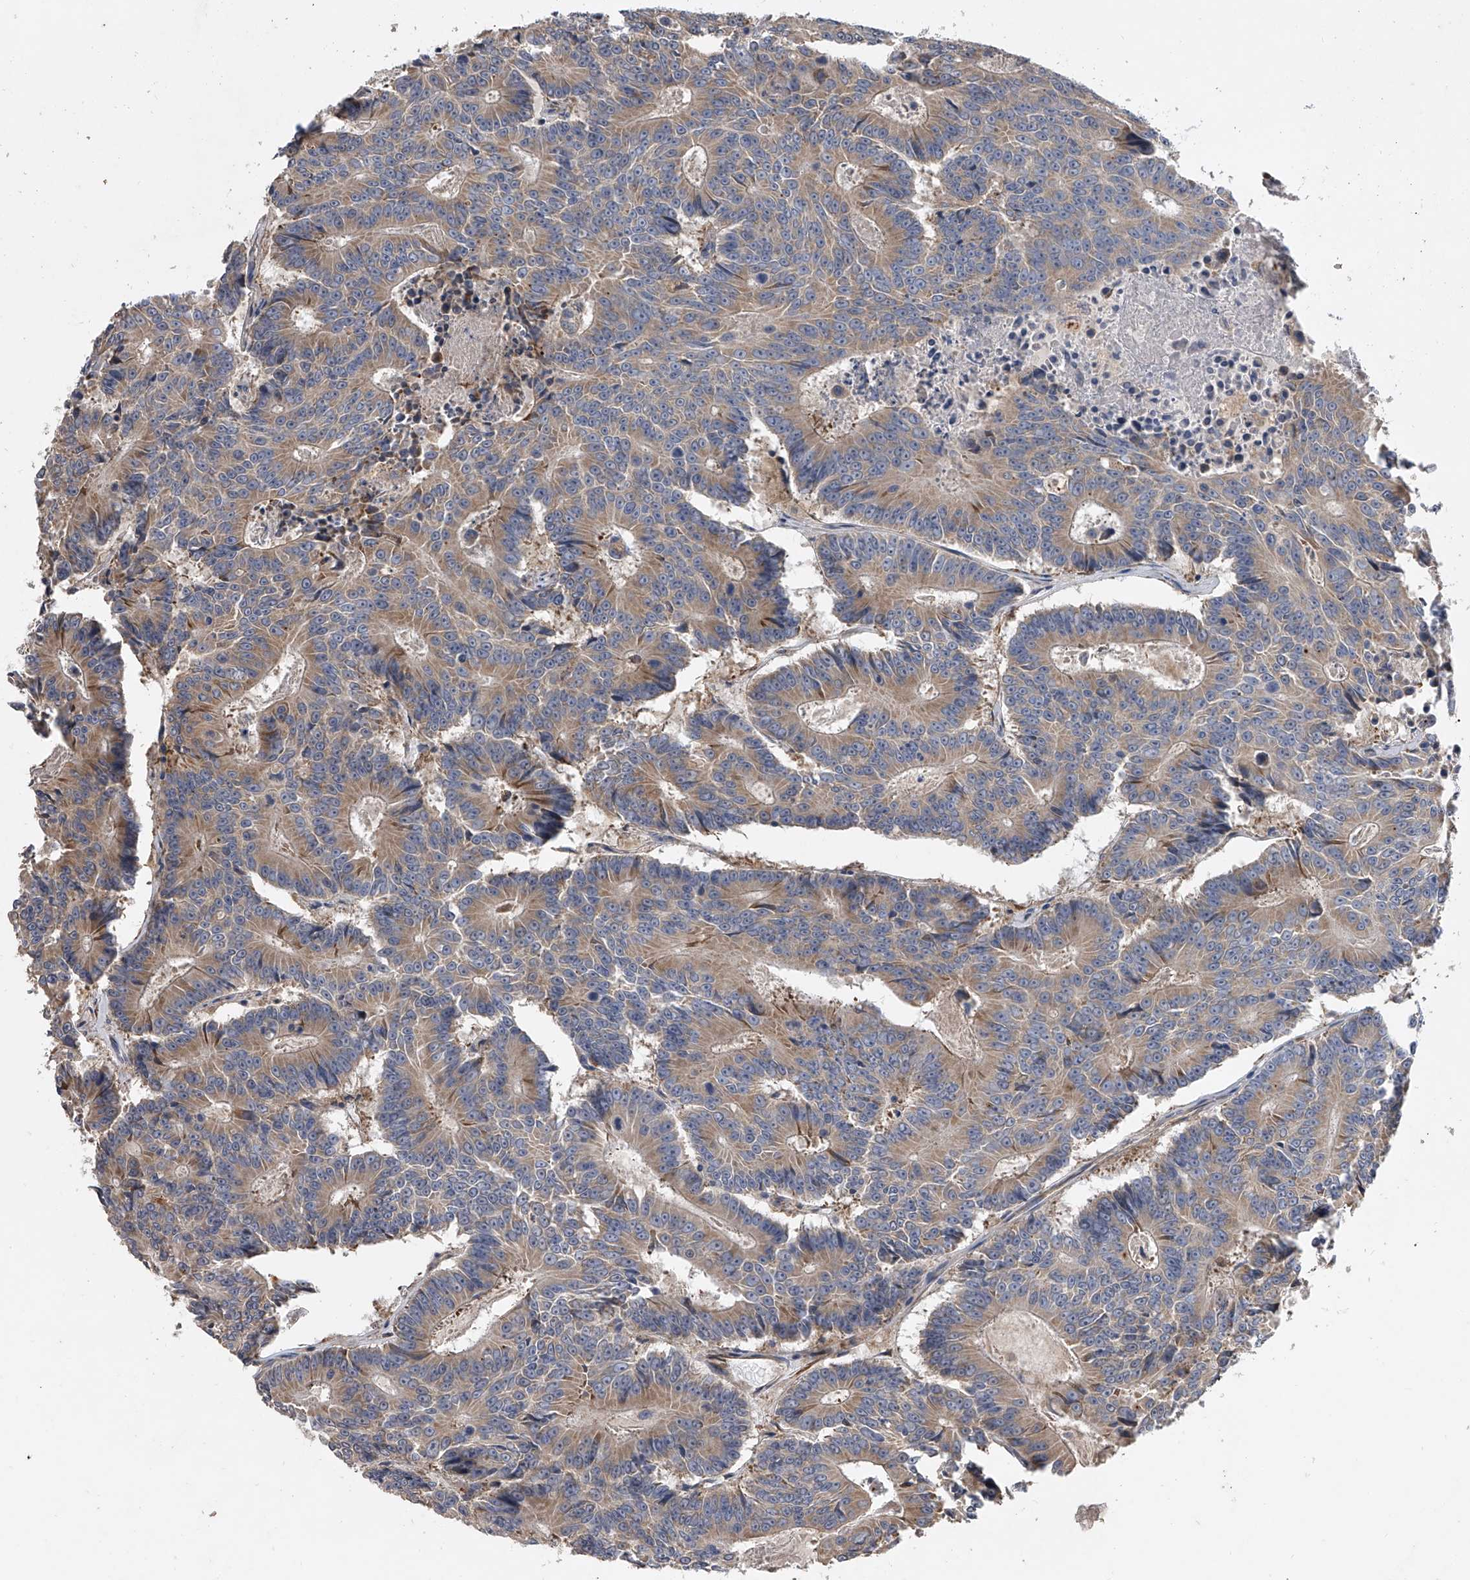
{"staining": {"intensity": "moderate", "quantity": ">75%", "location": "cytoplasmic/membranous"}, "tissue": "colorectal cancer", "cell_type": "Tumor cells", "image_type": "cancer", "snomed": [{"axis": "morphology", "description": "Adenocarcinoma, NOS"}, {"axis": "topography", "description": "Colon"}], "caption": "A histopathology image of human colorectal cancer (adenocarcinoma) stained for a protein shows moderate cytoplasmic/membranous brown staining in tumor cells. (Stains: DAB in brown, nuclei in blue, Microscopy: brightfield microscopy at high magnification).", "gene": "DOCK9", "patient": {"sex": "male", "age": 83}}